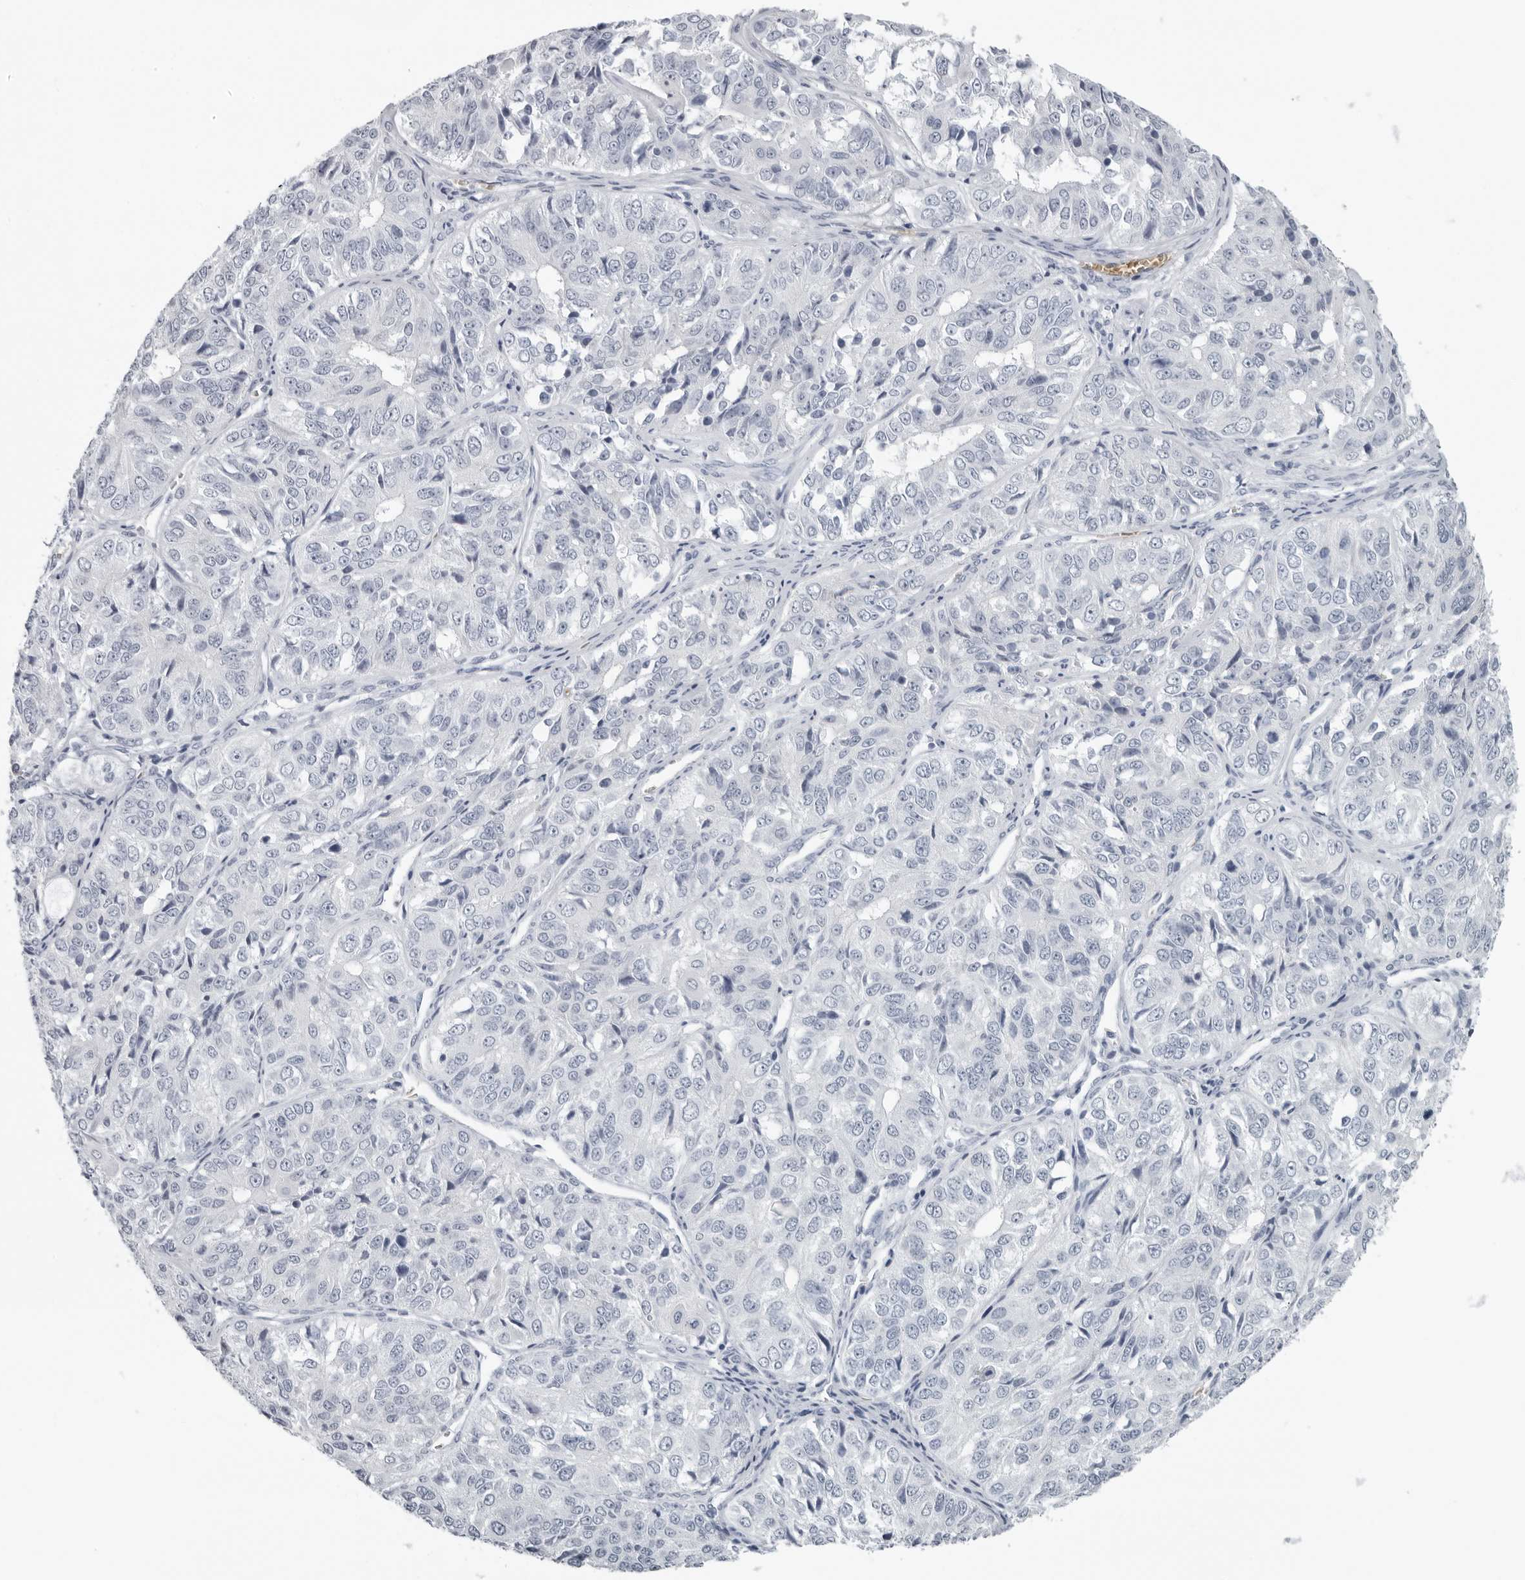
{"staining": {"intensity": "negative", "quantity": "none", "location": "none"}, "tissue": "ovarian cancer", "cell_type": "Tumor cells", "image_type": "cancer", "snomed": [{"axis": "morphology", "description": "Carcinoma, endometroid"}, {"axis": "topography", "description": "Ovary"}], "caption": "Tumor cells show no significant protein expression in ovarian cancer.", "gene": "EPB41", "patient": {"sex": "female", "age": 51}}